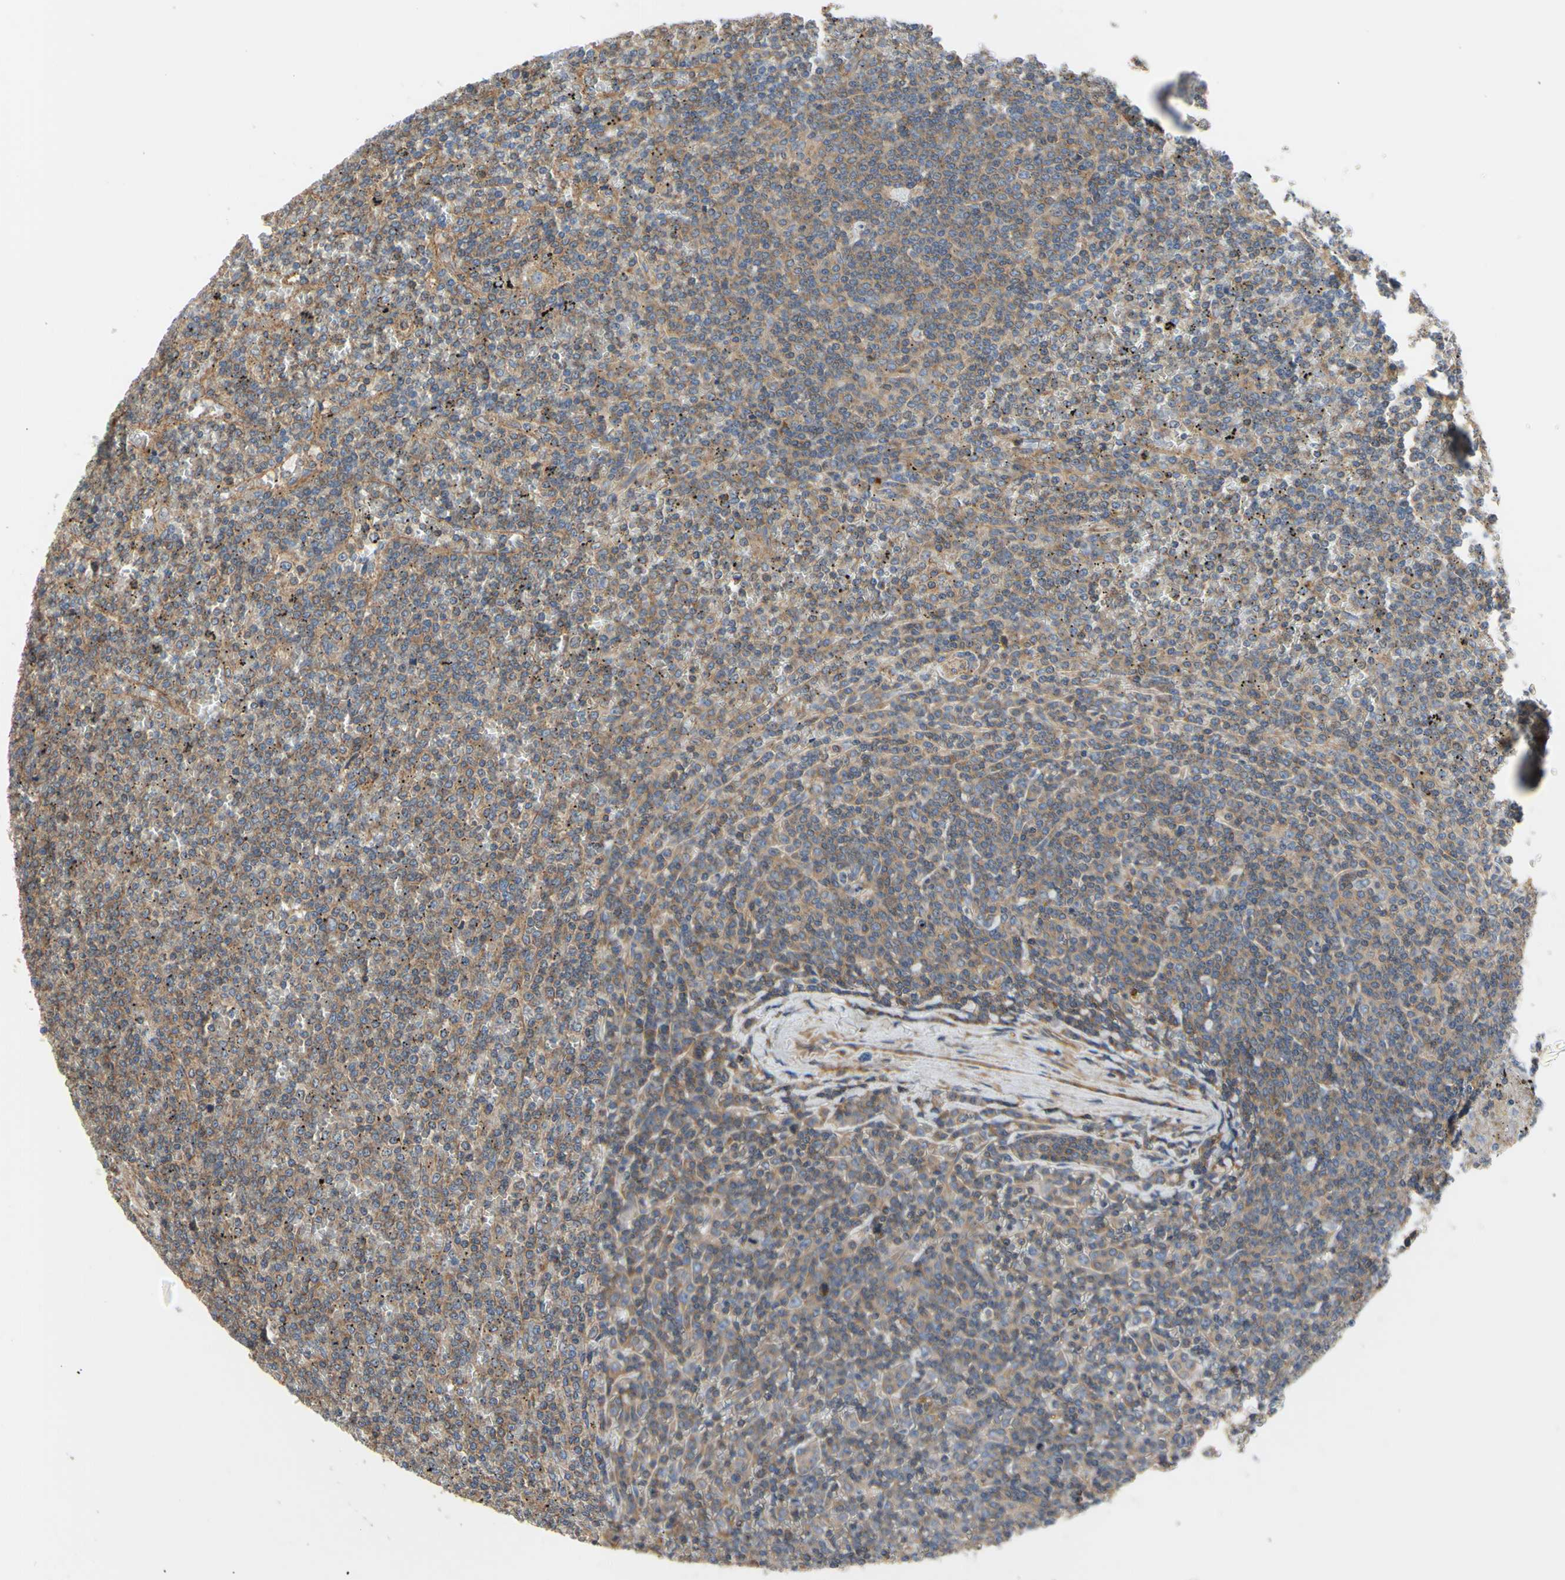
{"staining": {"intensity": "moderate", "quantity": "25%-75%", "location": "cytoplasmic/membranous"}, "tissue": "lymphoma", "cell_type": "Tumor cells", "image_type": "cancer", "snomed": [{"axis": "morphology", "description": "Malignant lymphoma, non-Hodgkin's type, Low grade"}, {"axis": "topography", "description": "Spleen"}], "caption": "Moderate cytoplasmic/membranous staining for a protein is present in about 25%-75% of tumor cells of lymphoma using immunohistochemistry.", "gene": "BECN1", "patient": {"sex": "female", "age": 19}}